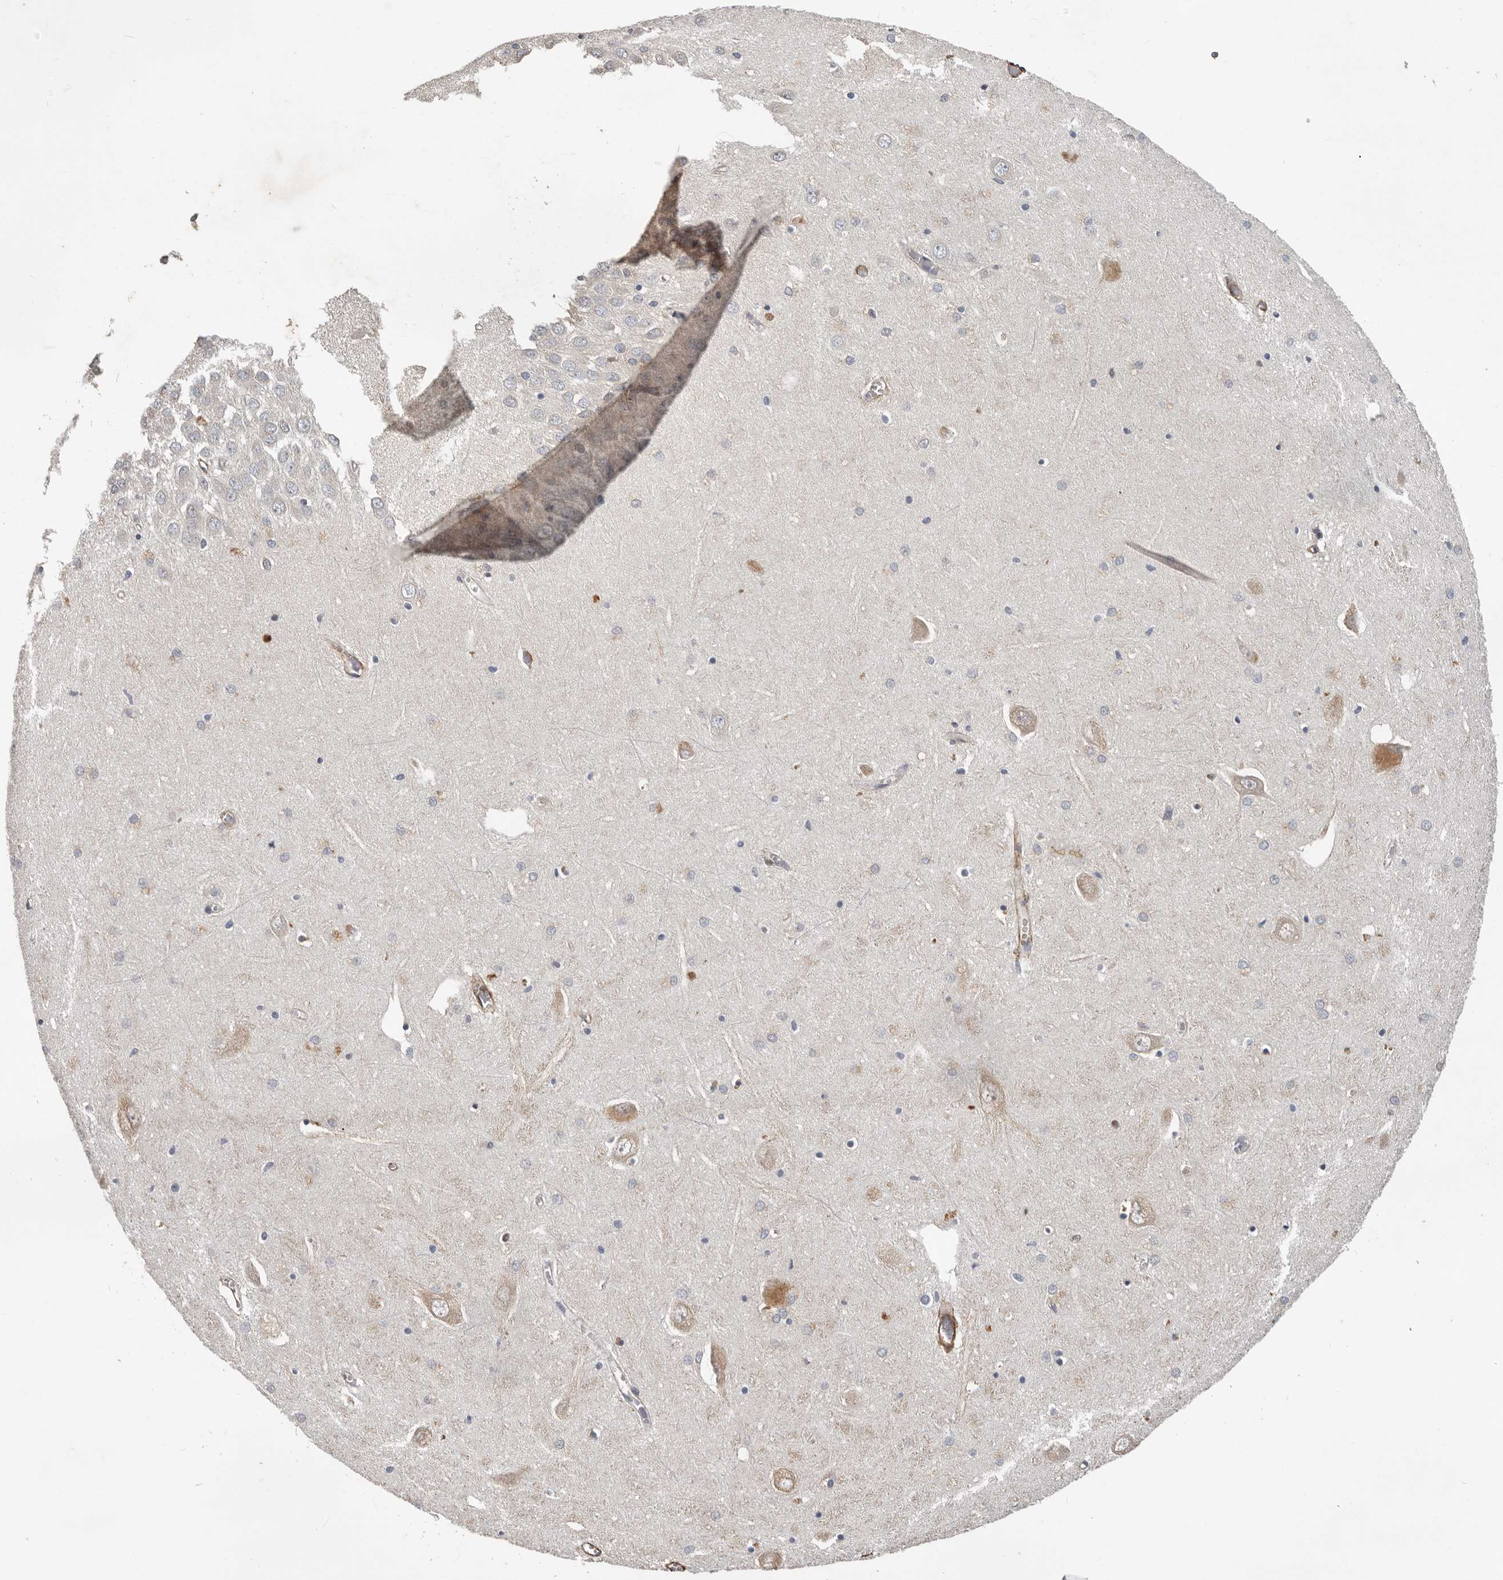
{"staining": {"intensity": "weak", "quantity": "<25%", "location": "cytoplasmic/membranous"}, "tissue": "hippocampus", "cell_type": "Glial cells", "image_type": "normal", "snomed": [{"axis": "morphology", "description": "Normal tissue, NOS"}, {"axis": "topography", "description": "Hippocampus"}], "caption": "High power microscopy photomicrograph of an immunohistochemistry micrograph of unremarkable hippocampus, revealing no significant positivity in glial cells. The staining was performed using DAB to visualize the protein expression in brown, while the nuclei were stained in blue with hematoxylin (Magnification: 20x).", "gene": "RNF157", "patient": {"sex": "male", "age": 70}}